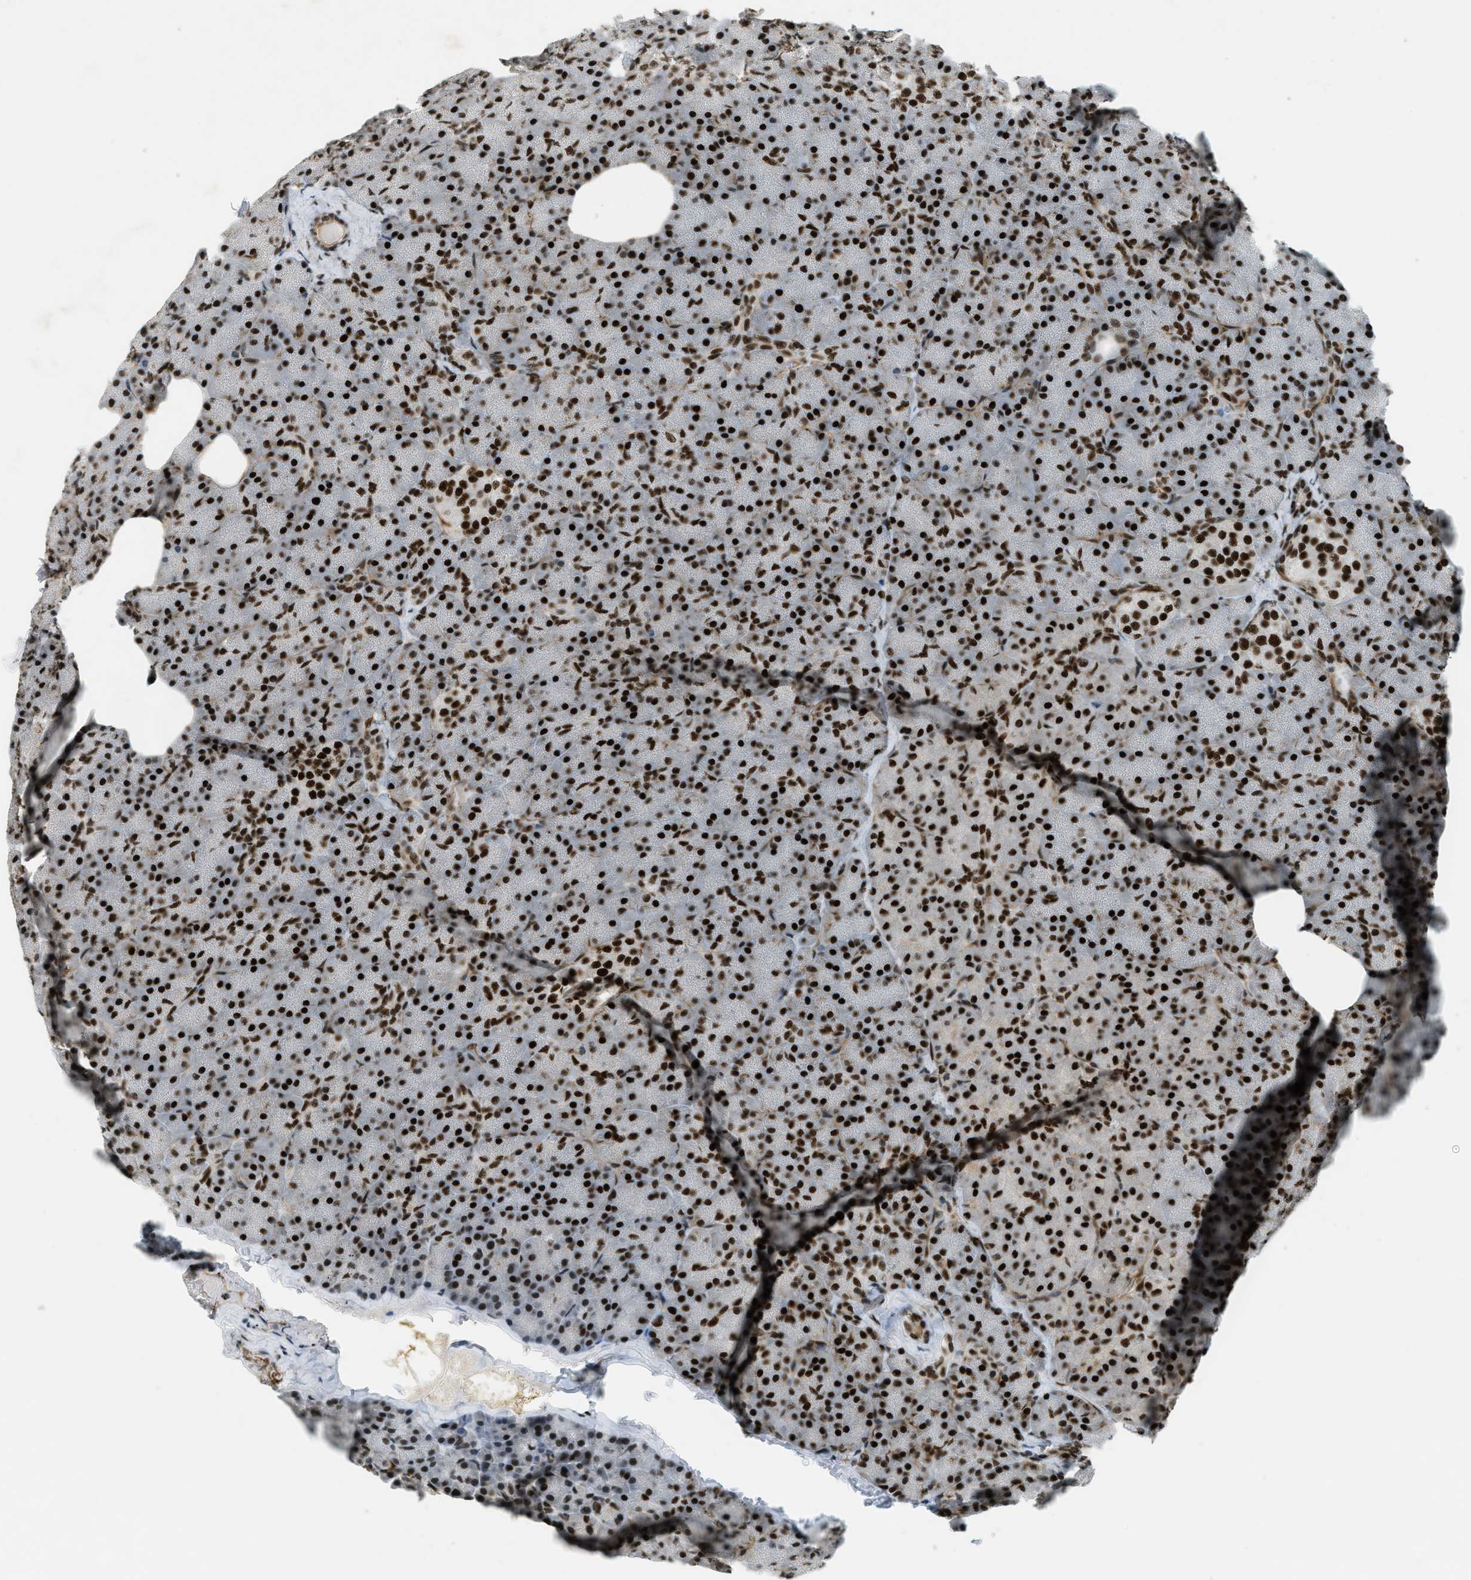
{"staining": {"intensity": "strong", "quantity": ">75%", "location": "nuclear"}, "tissue": "pancreas", "cell_type": "Exocrine glandular cells", "image_type": "normal", "snomed": [{"axis": "morphology", "description": "Normal tissue, NOS"}, {"axis": "topography", "description": "Pancreas"}], "caption": "Immunohistochemical staining of normal pancreas shows >75% levels of strong nuclear protein staining in approximately >75% of exocrine glandular cells. The protein of interest is shown in brown color, while the nuclei are stained blue.", "gene": "ZFR", "patient": {"sex": "female", "age": 35}}